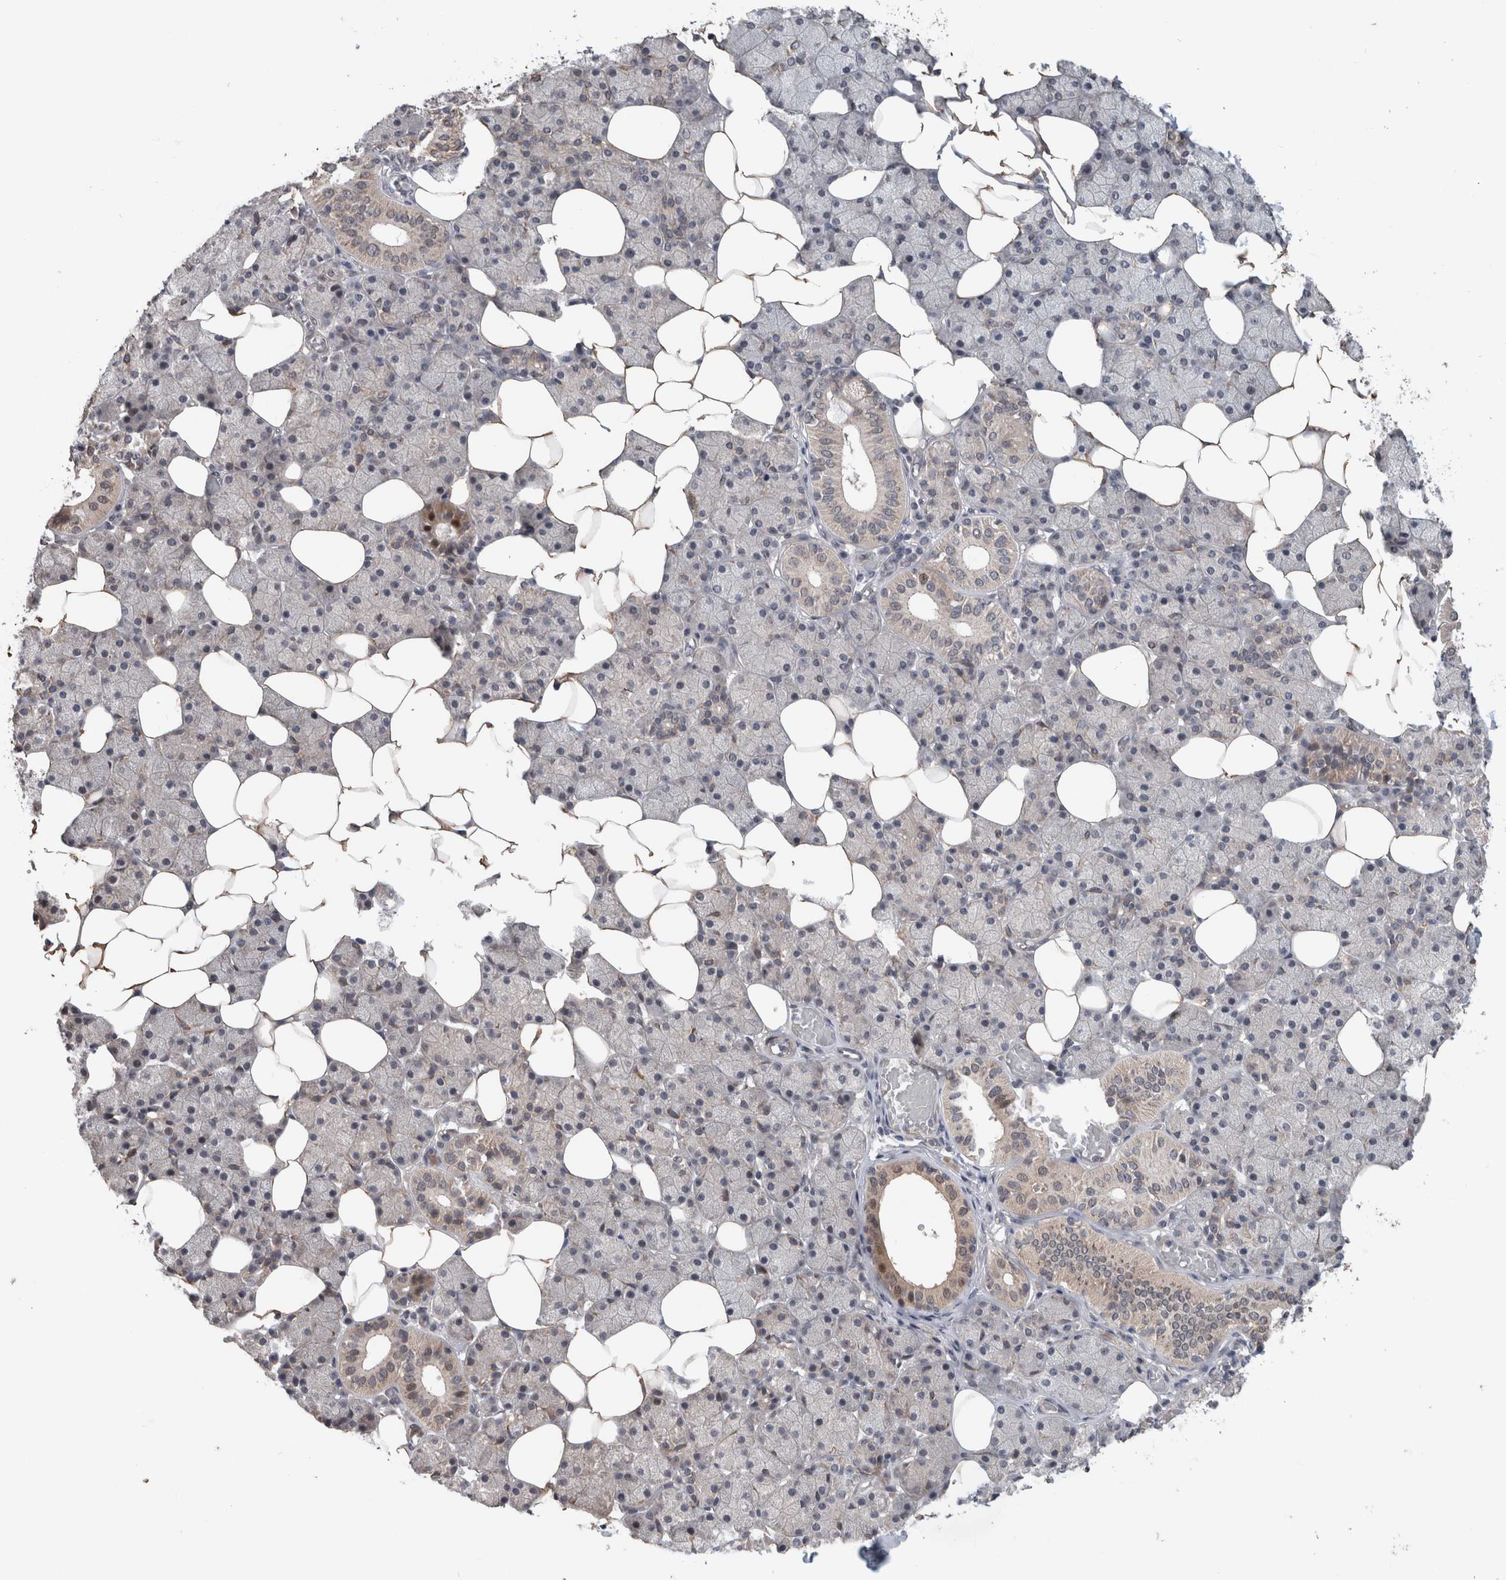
{"staining": {"intensity": "weak", "quantity": "25%-75%", "location": "cytoplasmic/membranous"}, "tissue": "salivary gland", "cell_type": "Glandular cells", "image_type": "normal", "snomed": [{"axis": "morphology", "description": "Normal tissue, NOS"}, {"axis": "topography", "description": "Salivary gland"}], "caption": "An image showing weak cytoplasmic/membranous staining in about 25%-75% of glandular cells in normal salivary gland, as visualized by brown immunohistochemical staining.", "gene": "GIMAP6", "patient": {"sex": "female", "age": 33}}